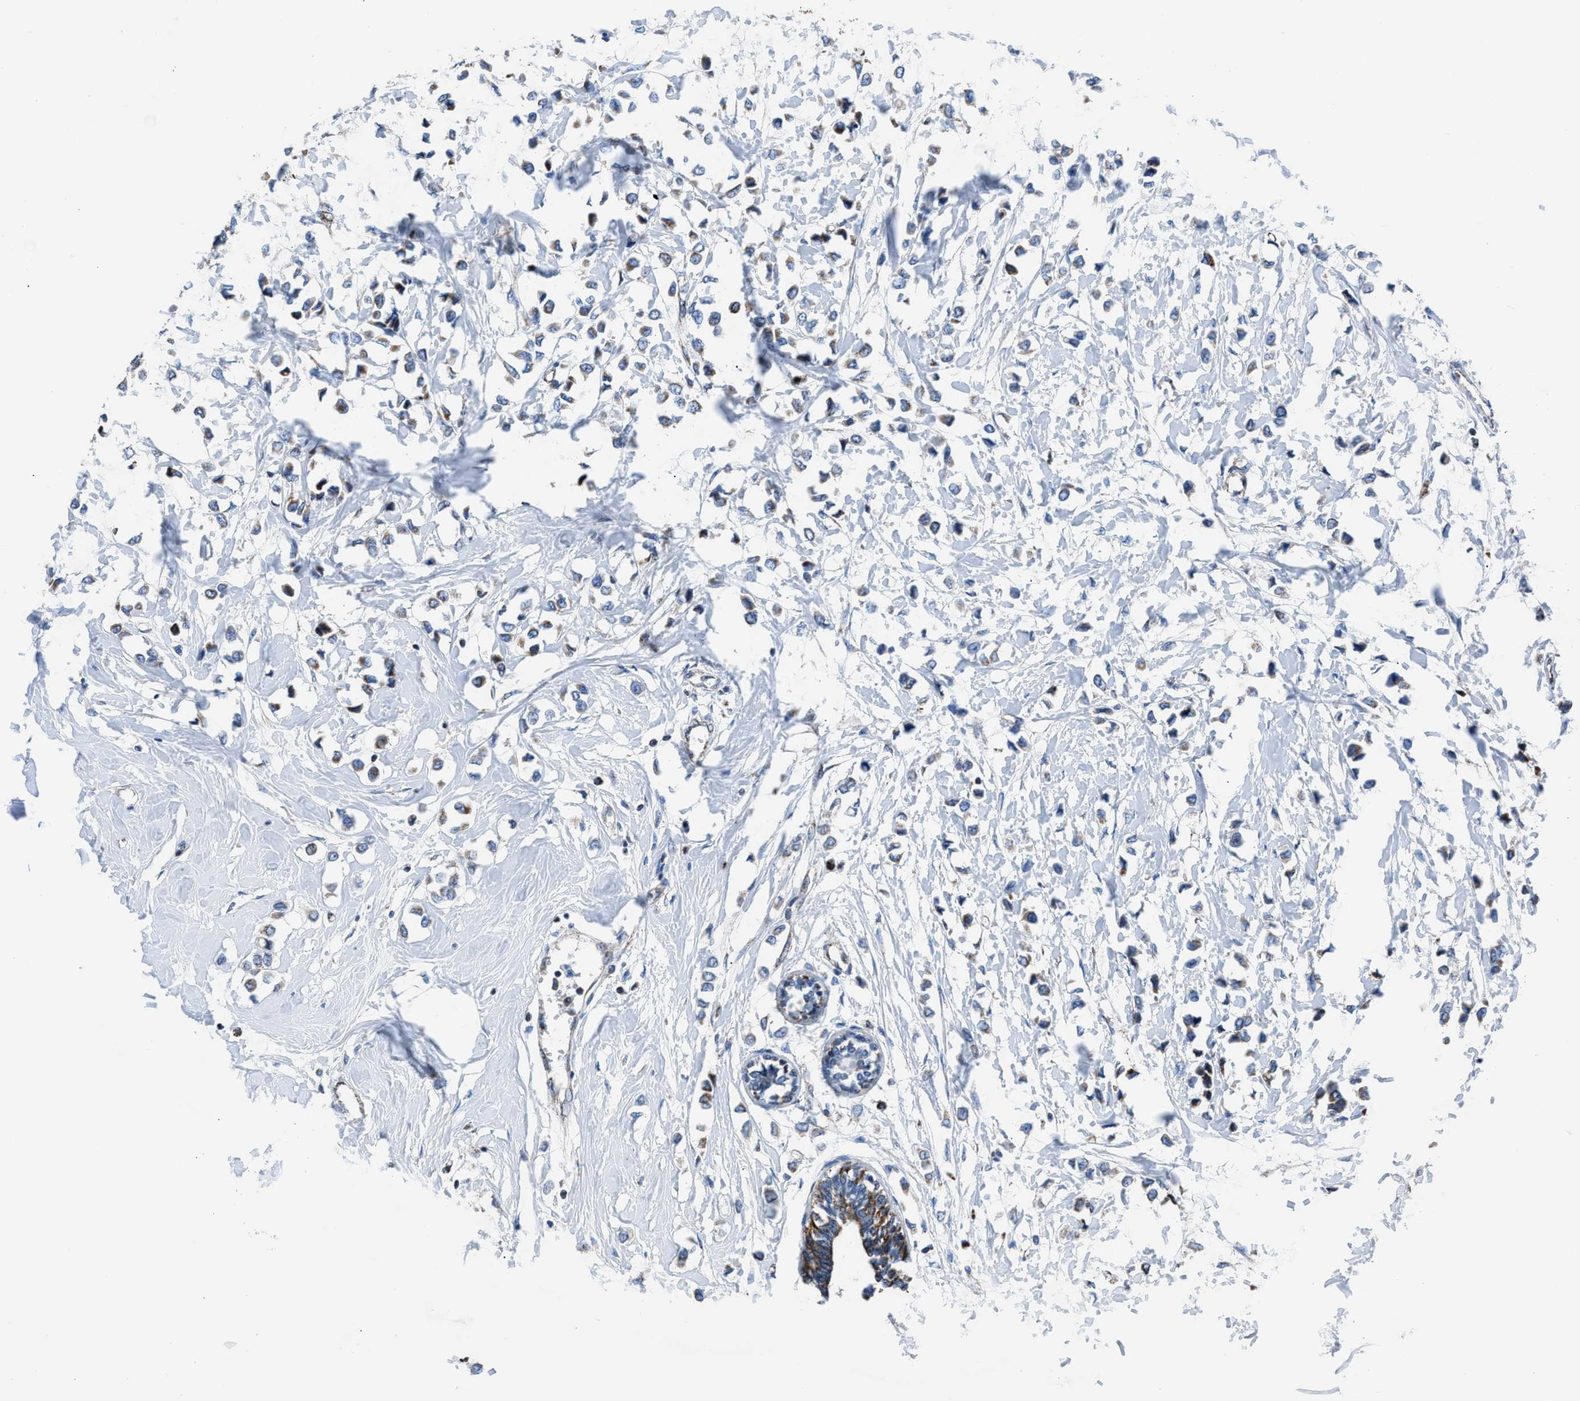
{"staining": {"intensity": "moderate", "quantity": "25%-75%", "location": "cytoplasmic/membranous"}, "tissue": "breast cancer", "cell_type": "Tumor cells", "image_type": "cancer", "snomed": [{"axis": "morphology", "description": "Lobular carcinoma"}, {"axis": "topography", "description": "Breast"}], "caption": "About 25%-75% of tumor cells in human breast cancer demonstrate moderate cytoplasmic/membranous protein positivity as visualized by brown immunohistochemical staining.", "gene": "LMO2", "patient": {"sex": "female", "age": 51}}